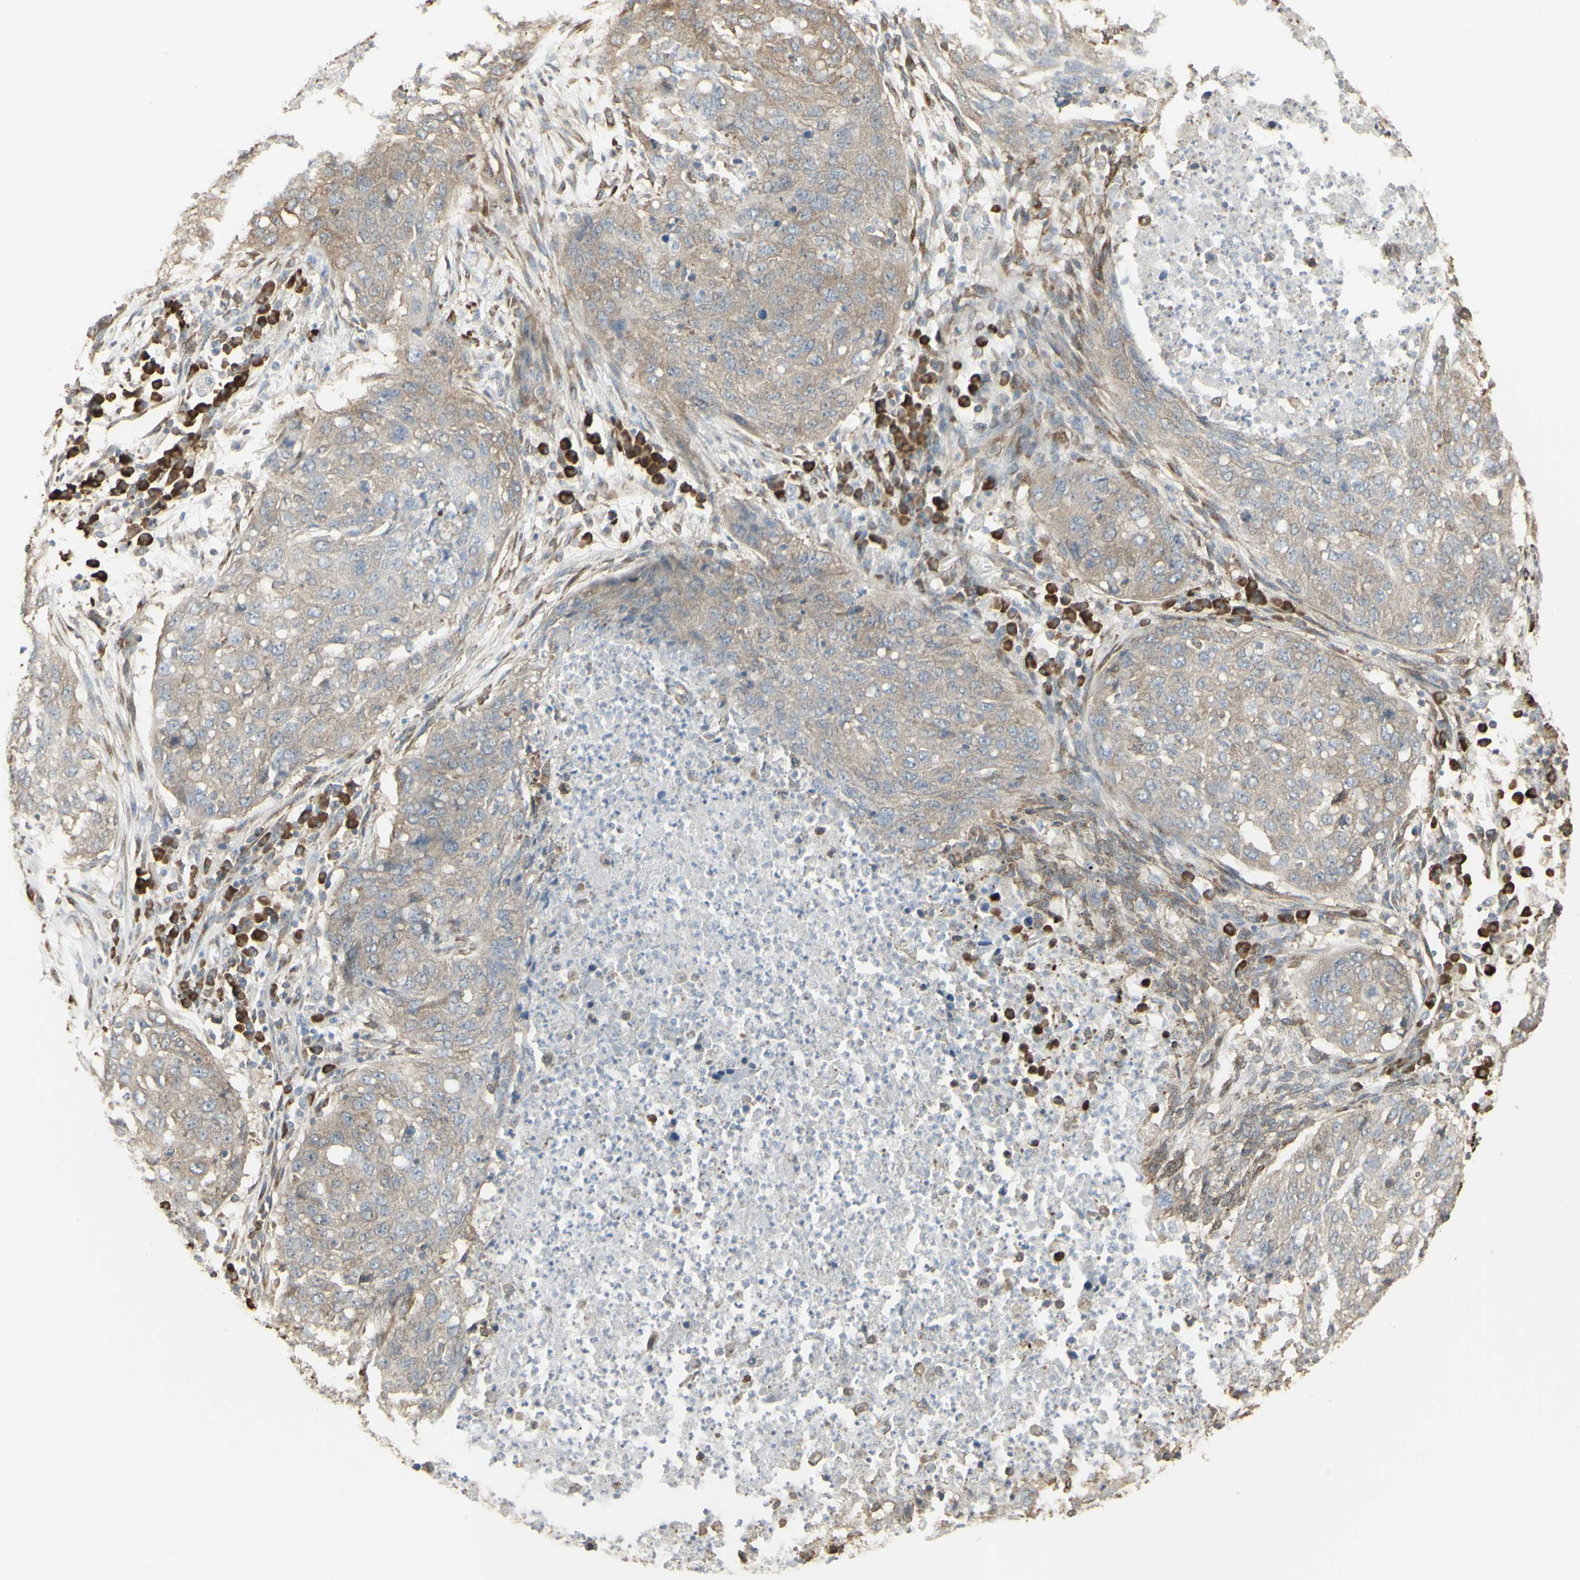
{"staining": {"intensity": "weak", "quantity": ">75%", "location": "cytoplasmic/membranous"}, "tissue": "lung cancer", "cell_type": "Tumor cells", "image_type": "cancer", "snomed": [{"axis": "morphology", "description": "Squamous cell carcinoma, NOS"}, {"axis": "topography", "description": "Lung"}], "caption": "Lung cancer (squamous cell carcinoma) was stained to show a protein in brown. There is low levels of weak cytoplasmic/membranous staining in about >75% of tumor cells. Nuclei are stained in blue.", "gene": "EEF1B2", "patient": {"sex": "female", "age": 63}}